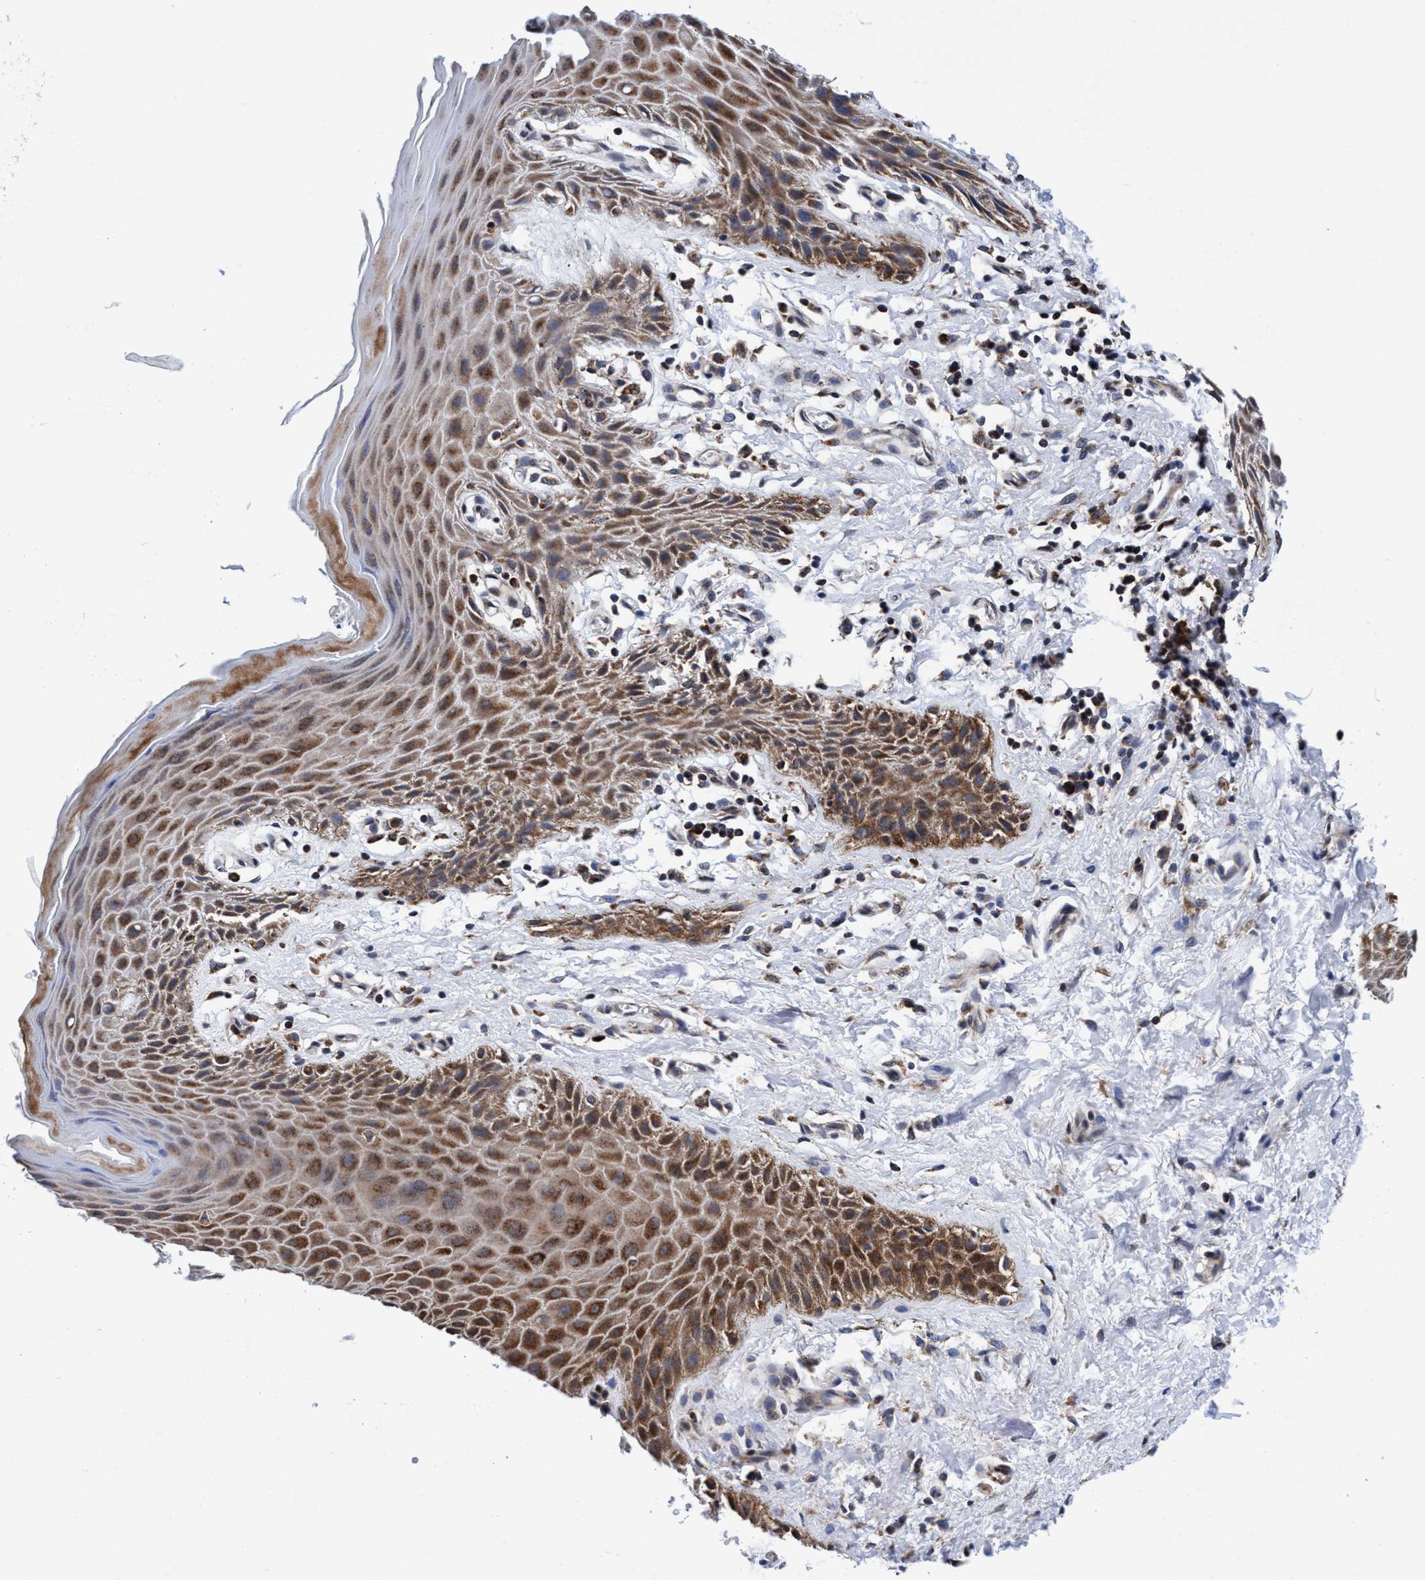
{"staining": {"intensity": "moderate", "quantity": ">75%", "location": "cytoplasmic/membranous"}, "tissue": "skin", "cell_type": "Epidermal cells", "image_type": "normal", "snomed": [{"axis": "morphology", "description": "Normal tissue, NOS"}, {"axis": "topography", "description": "Anal"}], "caption": "Approximately >75% of epidermal cells in benign skin show moderate cytoplasmic/membranous protein positivity as visualized by brown immunohistochemical staining.", "gene": "AGAP2", "patient": {"sex": "male", "age": 44}}